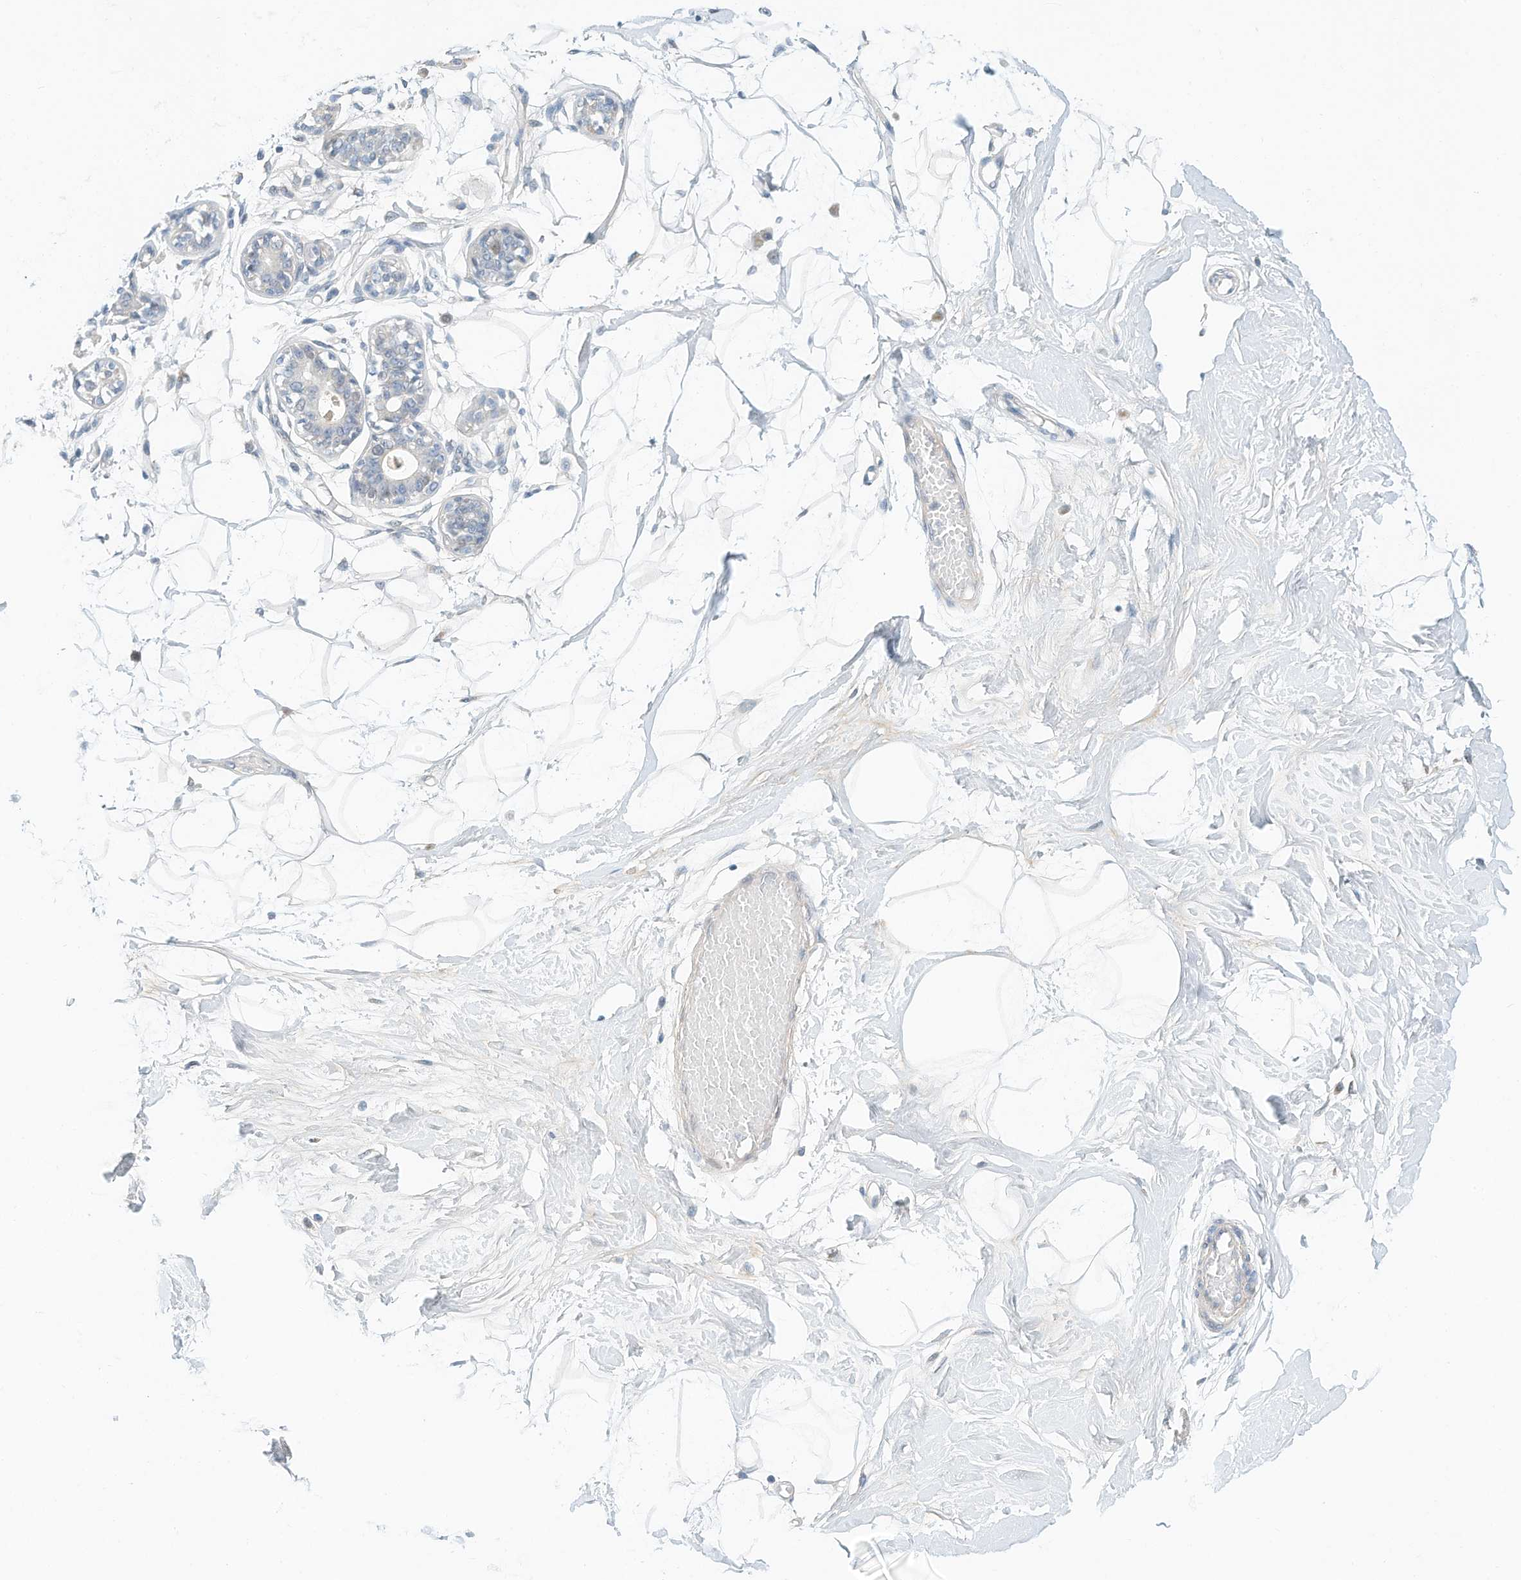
{"staining": {"intensity": "negative", "quantity": "none", "location": "none"}, "tissue": "breast", "cell_type": "Adipocytes", "image_type": "normal", "snomed": [{"axis": "morphology", "description": "Normal tissue, NOS"}, {"axis": "topography", "description": "Breast"}], "caption": "There is no significant positivity in adipocytes of breast. (DAB (3,3'-diaminobenzidine) immunohistochemistry with hematoxylin counter stain).", "gene": "ARHGAP28", "patient": {"sex": "female", "age": 45}}